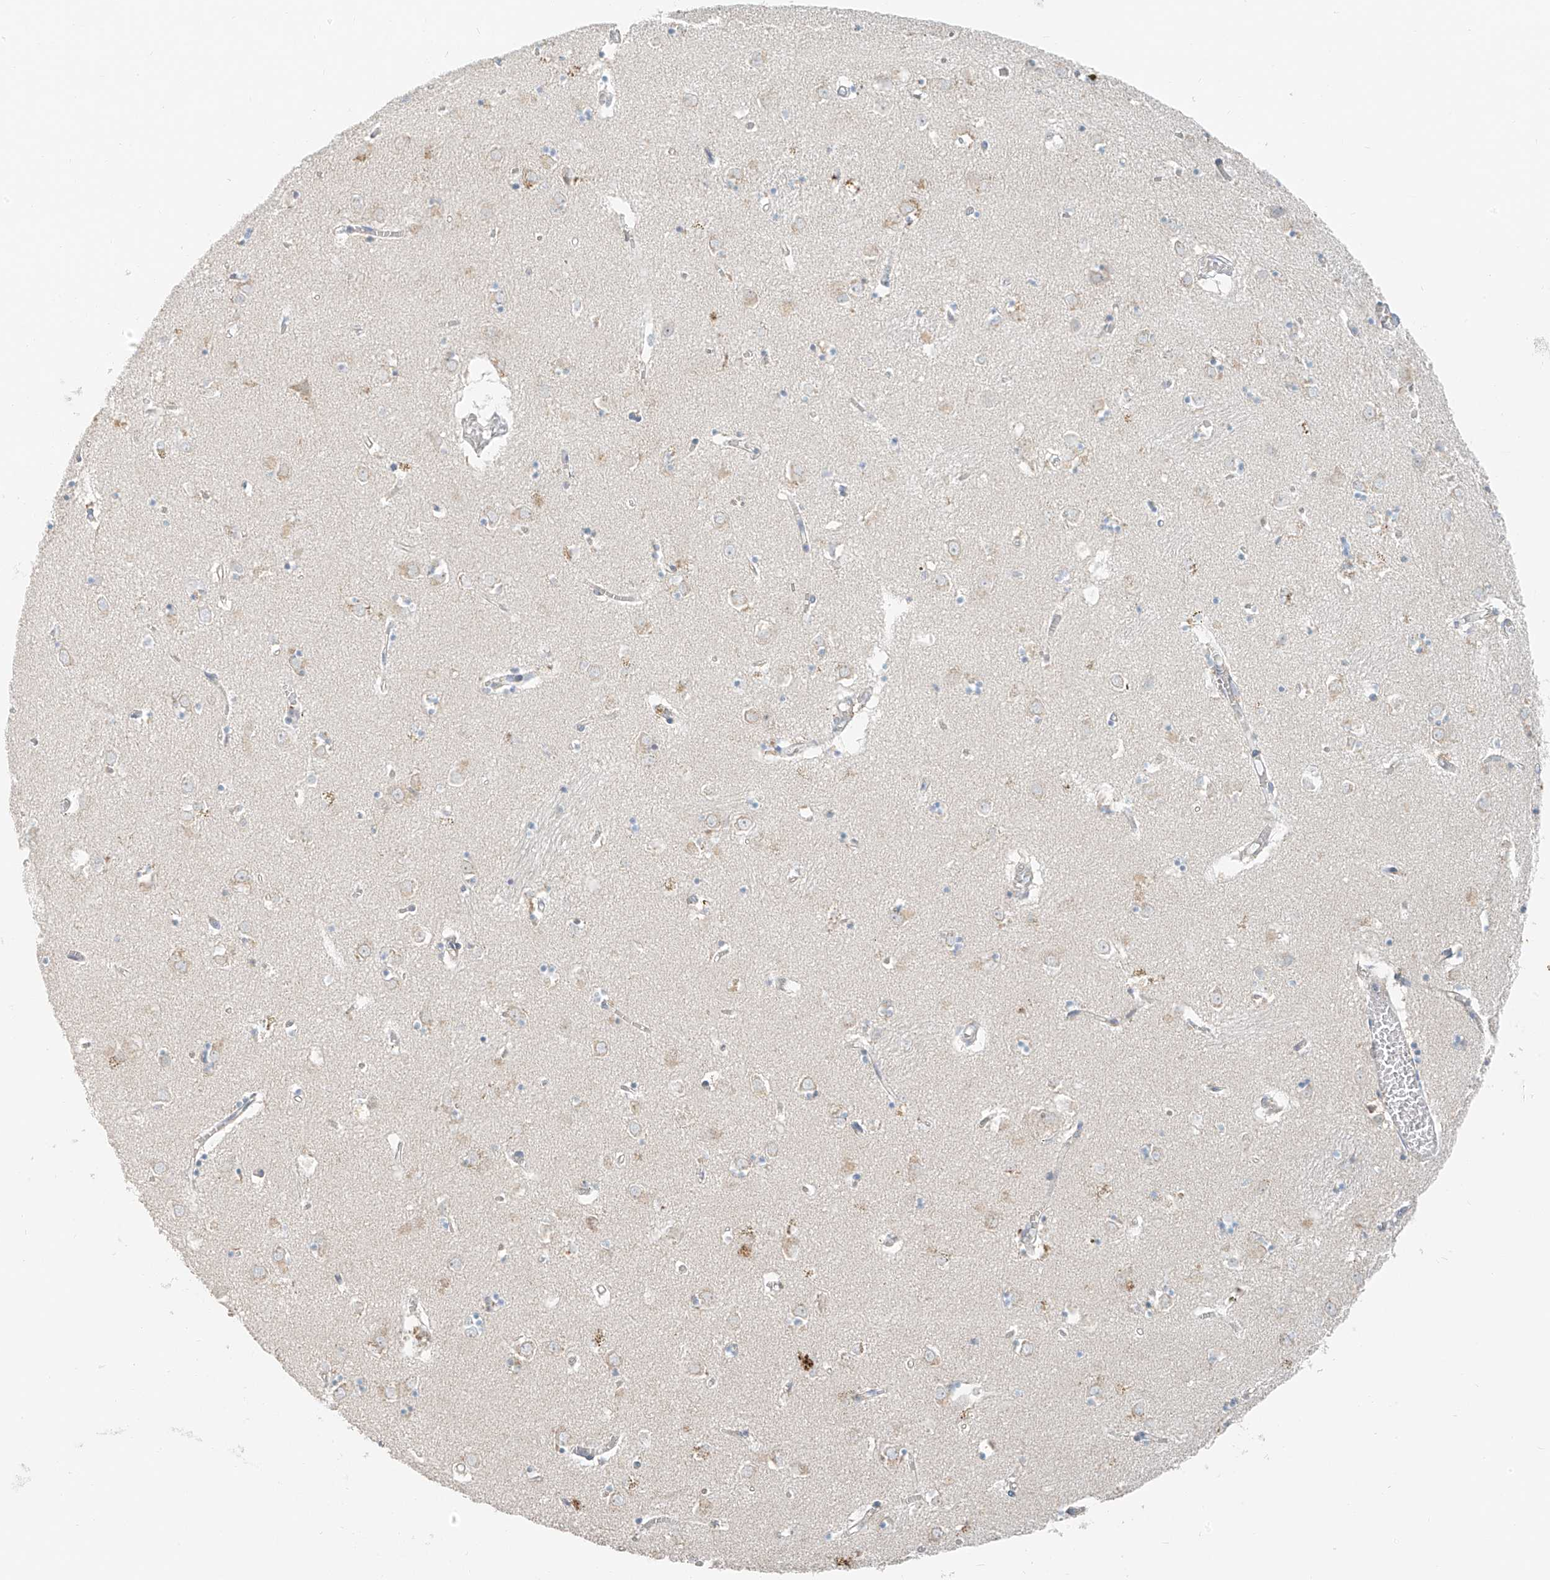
{"staining": {"intensity": "negative", "quantity": "none", "location": "none"}, "tissue": "caudate", "cell_type": "Glial cells", "image_type": "normal", "snomed": [{"axis": "morphology", "description": "Normal tissue, NOS"}, {"axis": "topography", "description": "Lateral ventricle wall"}], "caption": "The image displays no significant staining in glial cells of caudate. (DAB immunohistochemistry with hematoxylin counter stain).", "gene": "FSTL1", "patient": {"sex": "male", "age": 70}}